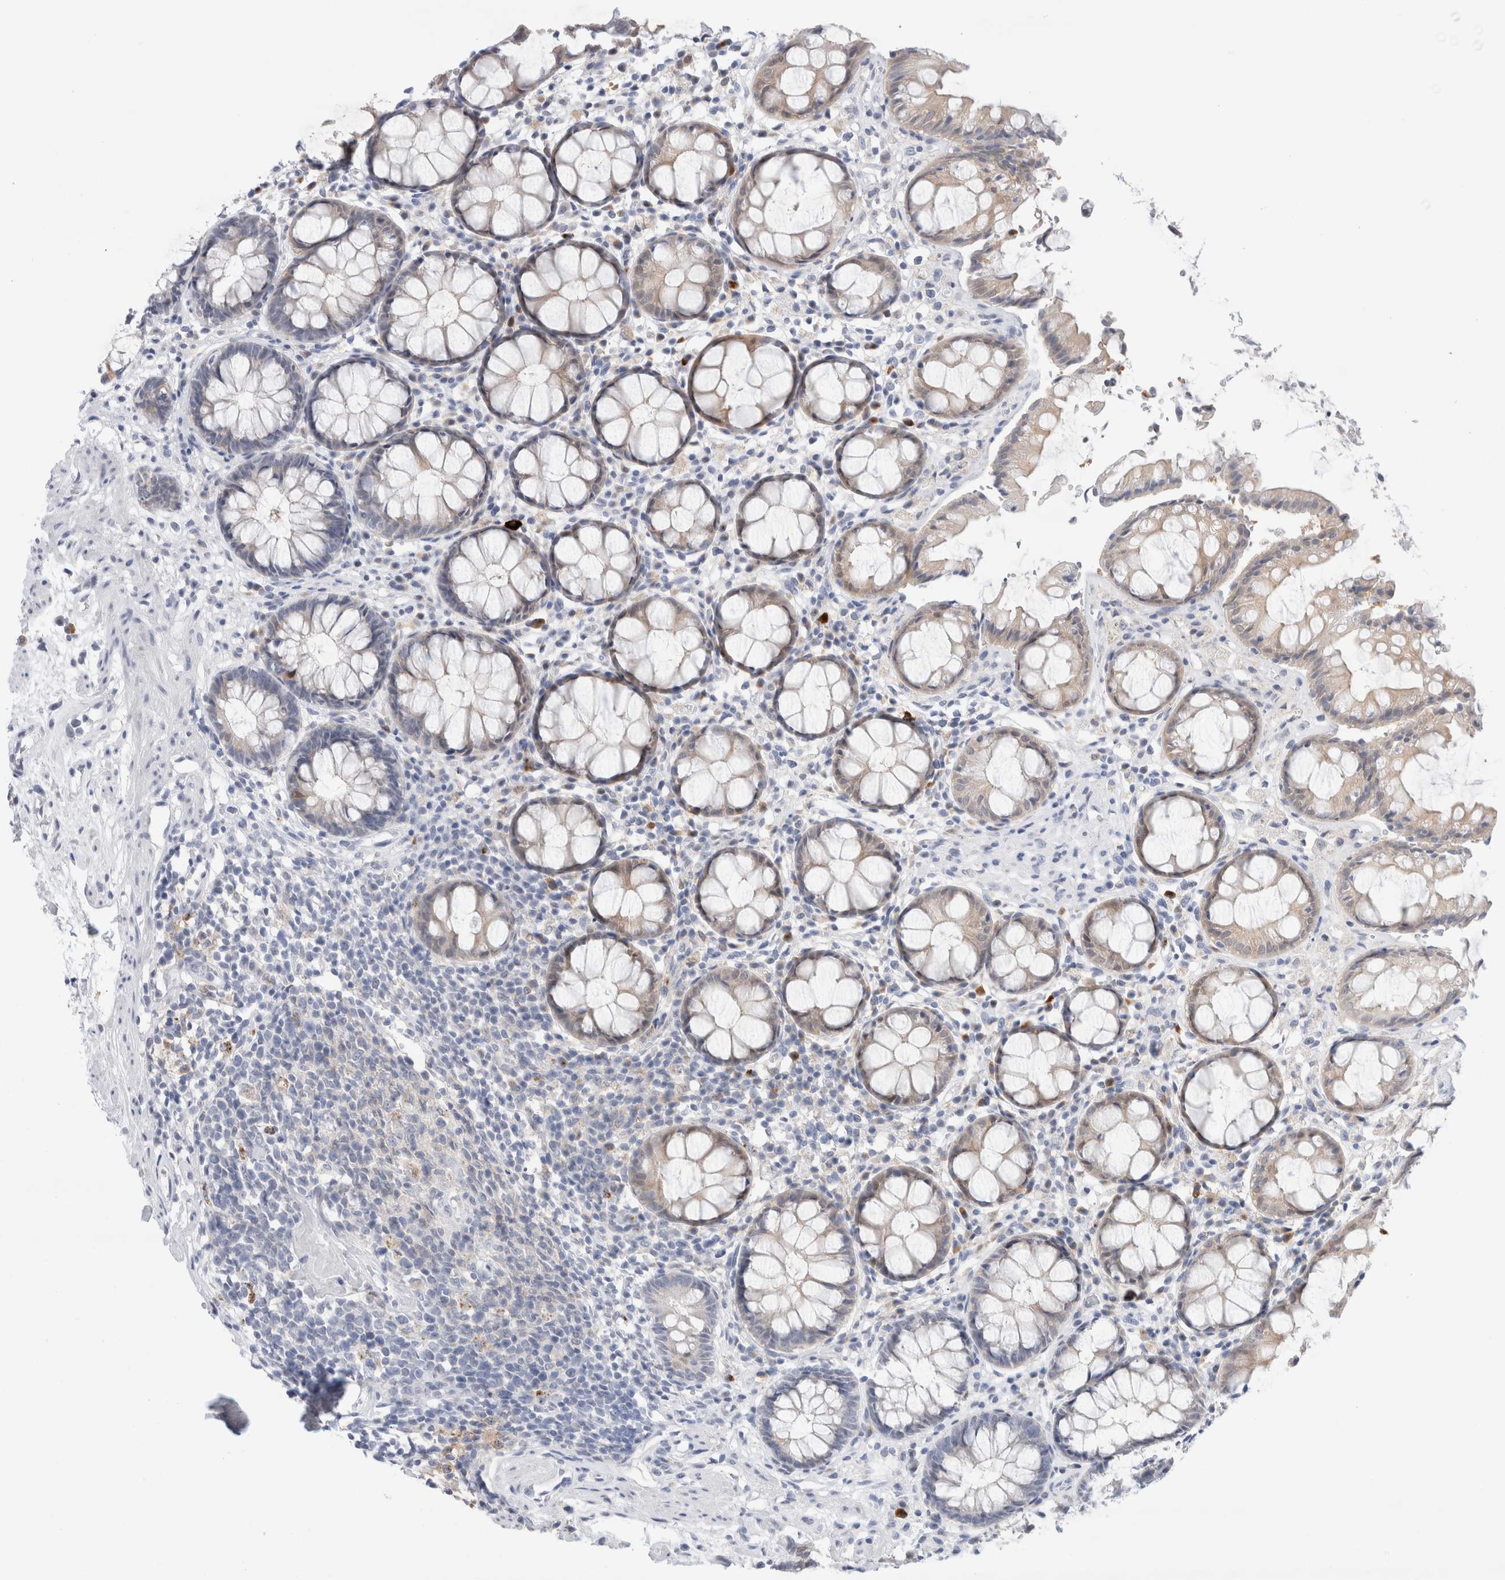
{"staining": {"intensity": "weak", "quantity": "25%-75%", "location": "cytoplasmic/membranous"}, "tissue": "rectum", "cell_type": "Glandular cells", "image_type": "normal", "snomed": [{"axis": "morphology", "description": "Normal tissue, NOS"}, {"axis": "topography", "description": "Rectum"}], "caption": "Glandular cells show low levels of weak cytoplasmic/membranous expression in approximately 25%-75% of cells in unremarkable rectum. The protein of interest is stained brown, and the nuclei are stained in blue (DAB (3,3'-diaminobenzidine) IHC with brightfield microscopy, high magnification).", "gene": "SLC22A12", "patient": {"sex": "male", "age": 64}}